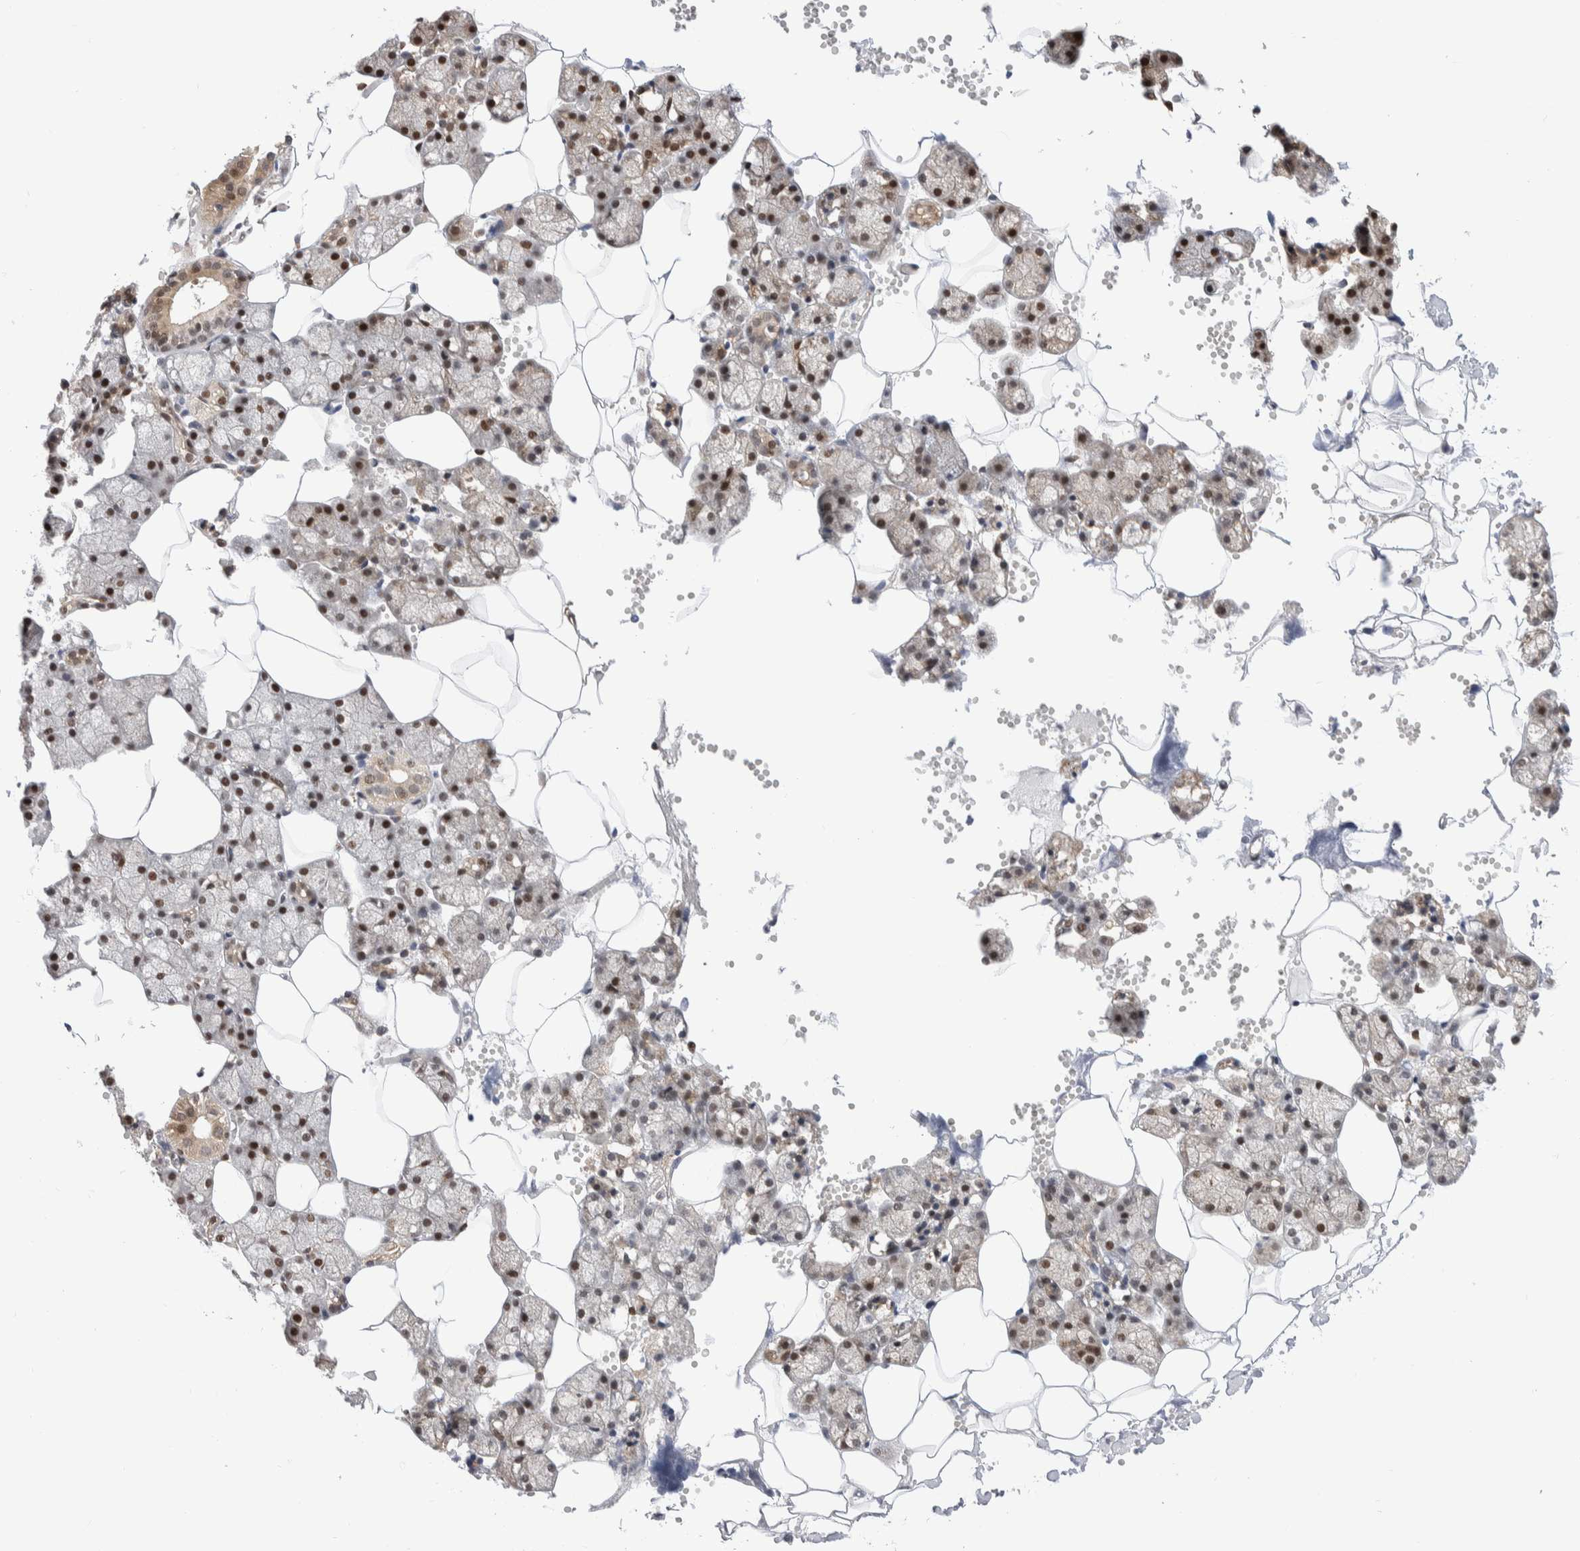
{"staining": {"intensity": "moderate", "quantity": ">75%", "location": "cytoplasmic/membranous,nuclear"}, "tissue": "salivary gland", "cell_type": "Glandular cells", "image_type": "normal", "snomed": [{"axis": "morphology", "description": "Normal tissue, NOS"}, {"axis": "topography", "description": "Salivary gland"}], "caption": "The immunohistochemical stain shows moderate cytoplasmic/membranous,nuclear expression in glandular cells of unremarkable salivary gland.", "gene": "NSMAF", "patient": {"sex": "male", "age": 62}}